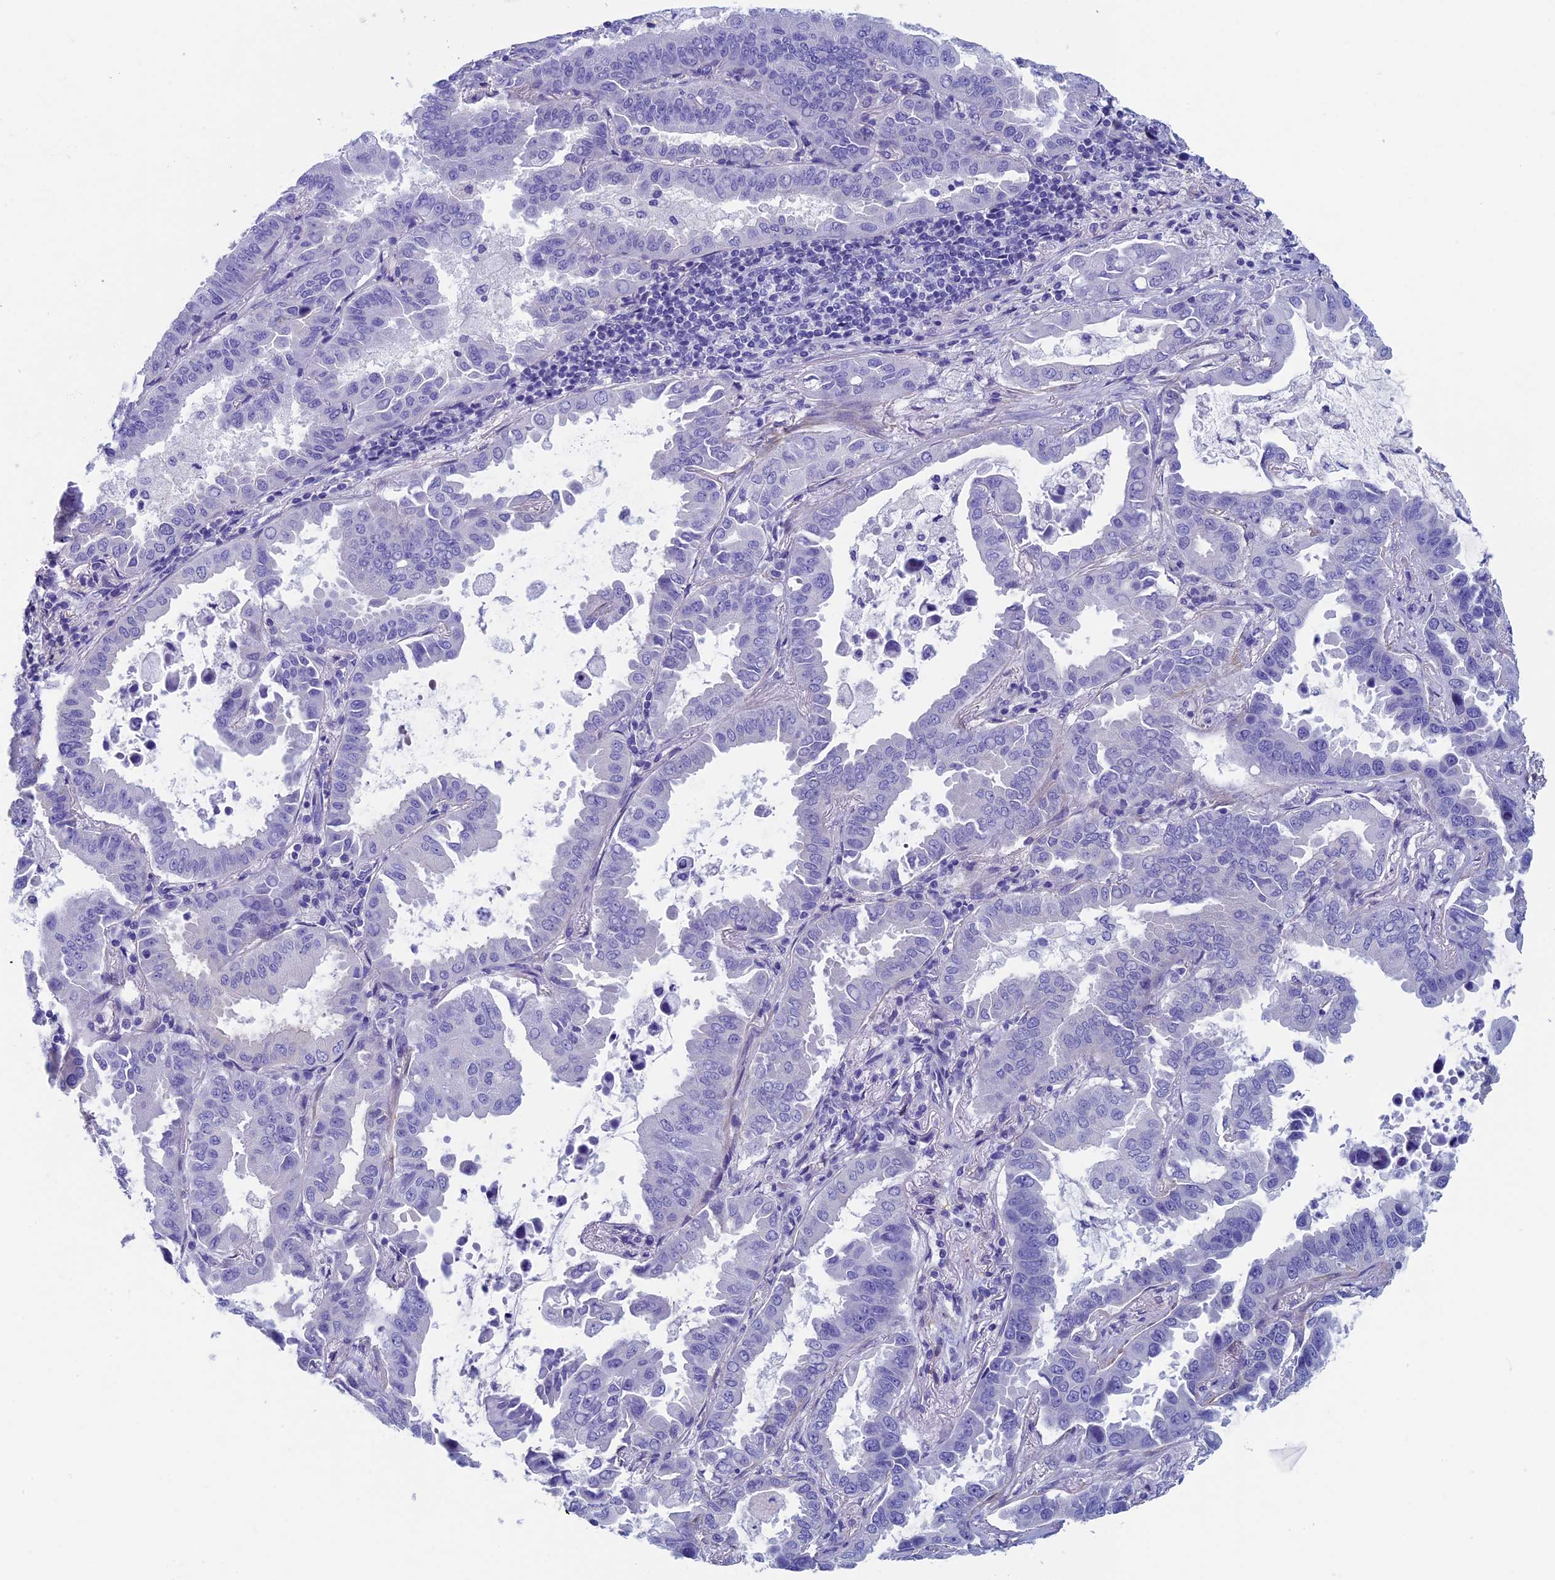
{"staining": {"intensity": "negative", "quantity": "none", "location": "none"}, "tissue": "lung cancer", "cell_type": "Tumor cells", "image_type": "cancer", "snomed": [{"axis": "morphology", "description": "Adenocarcinoma, NOS"}, {"axis": "topography", "description": "Lung"}], "caption": "IHC of human lung cancer (adenocarcinoma) displays no expression in tumor cells. The staining is performed using DAB (3,3'-diaminobenzidine) brown chromogen with nuclei counter-stained in using hematoxylin.", "gene": "ADH7", "patient": {"sex": "male", "age": 64}}